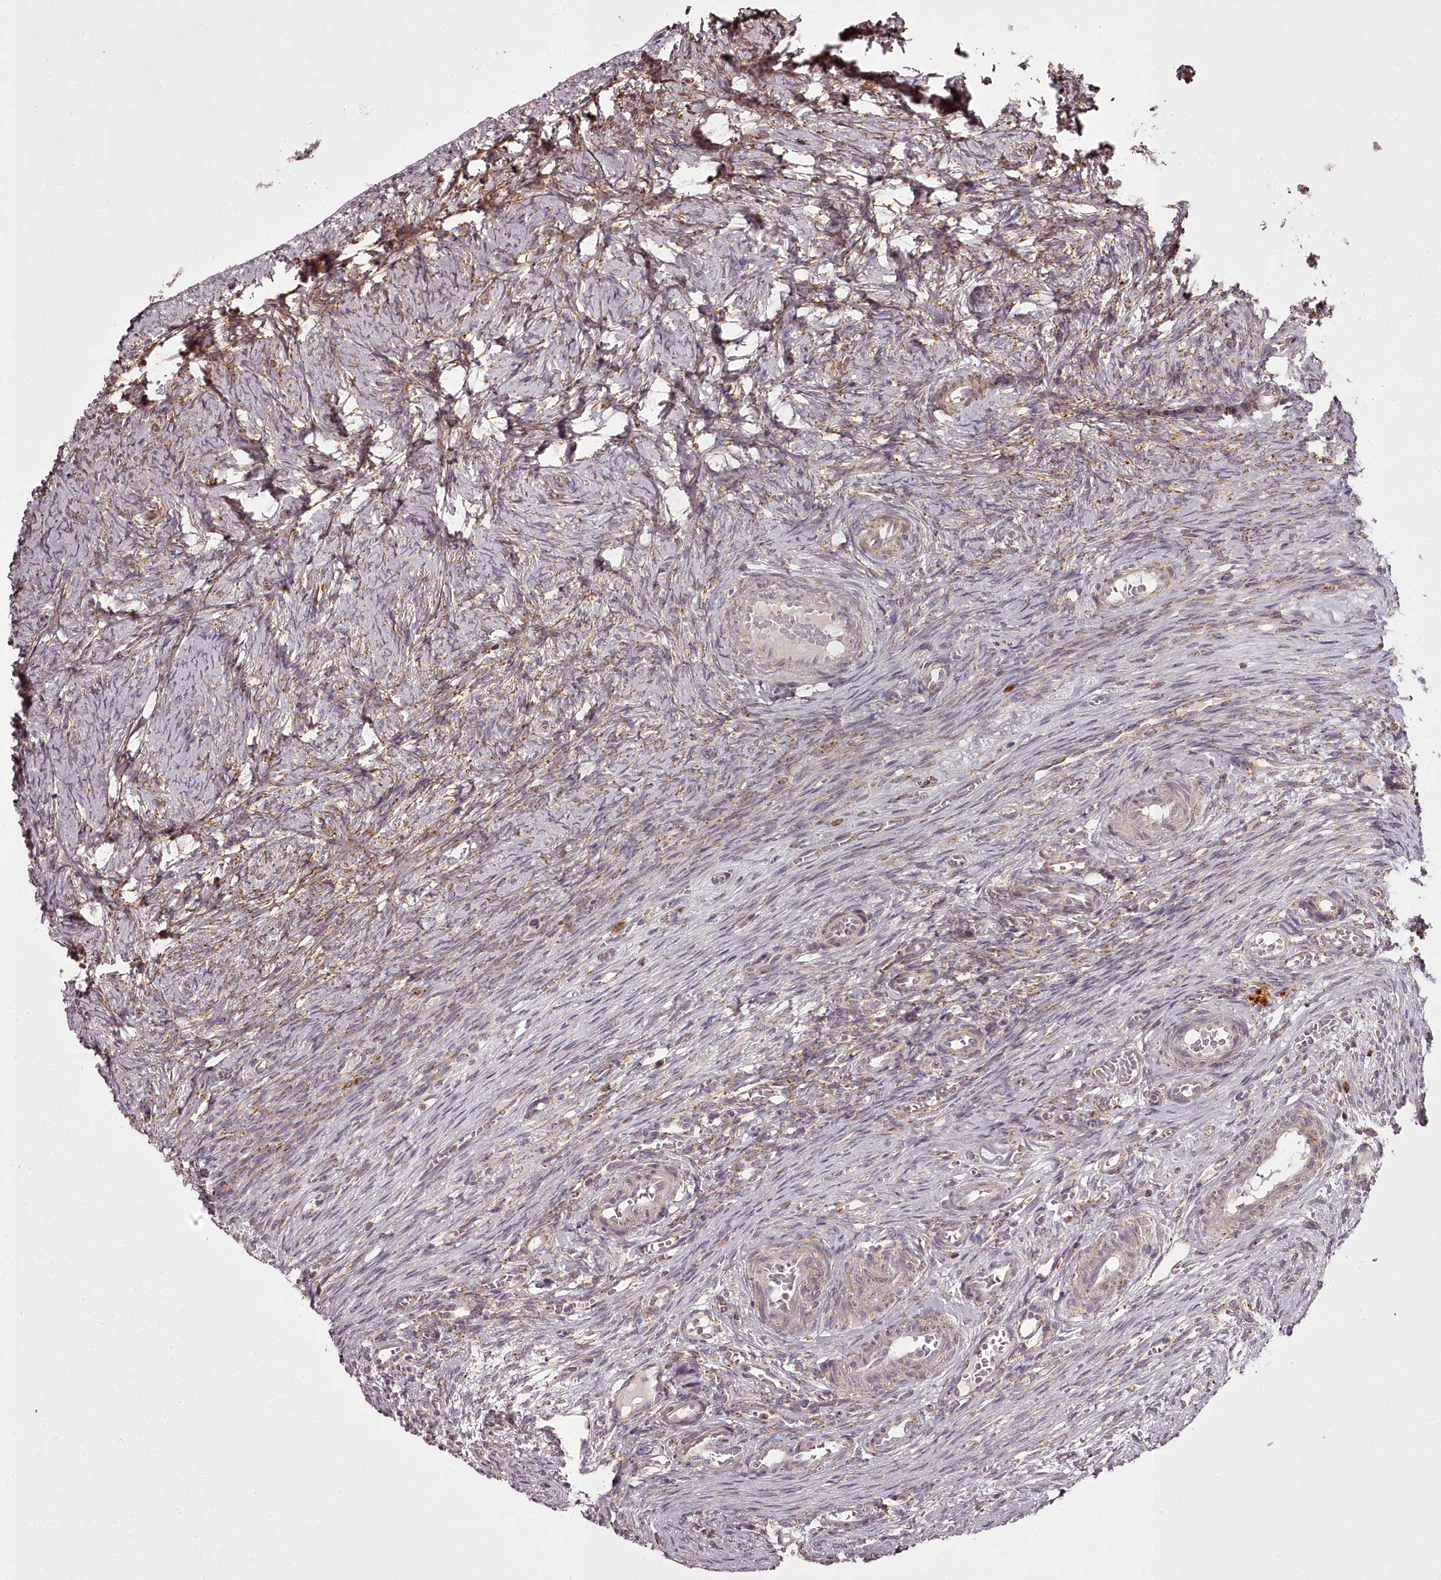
{"staining": {"intensity": "moderate", "quantity": "25%-75%", "location": "cytoplasmic/membranous"}, "tissue": "ovary", "cell_type": "Ovarian stroma cells", "image_type": "normal", "snomed": [{"axis": "morphology", "description": "Adenocarcinoma, NOS"}, {"axis": "topography", "description": "Endometrium"}], "caption": "An IHC micrograph of benign tissue is shown. Protein staining in brown shows moderate cytoplasmic/membranous positivity in ovary within ovarian stroma cells. (DAB IHC, brown staining for protein, blue staining for nuclei).", "gene": "CHCHD2", "patient": {"sex": "female", "age": 32}}